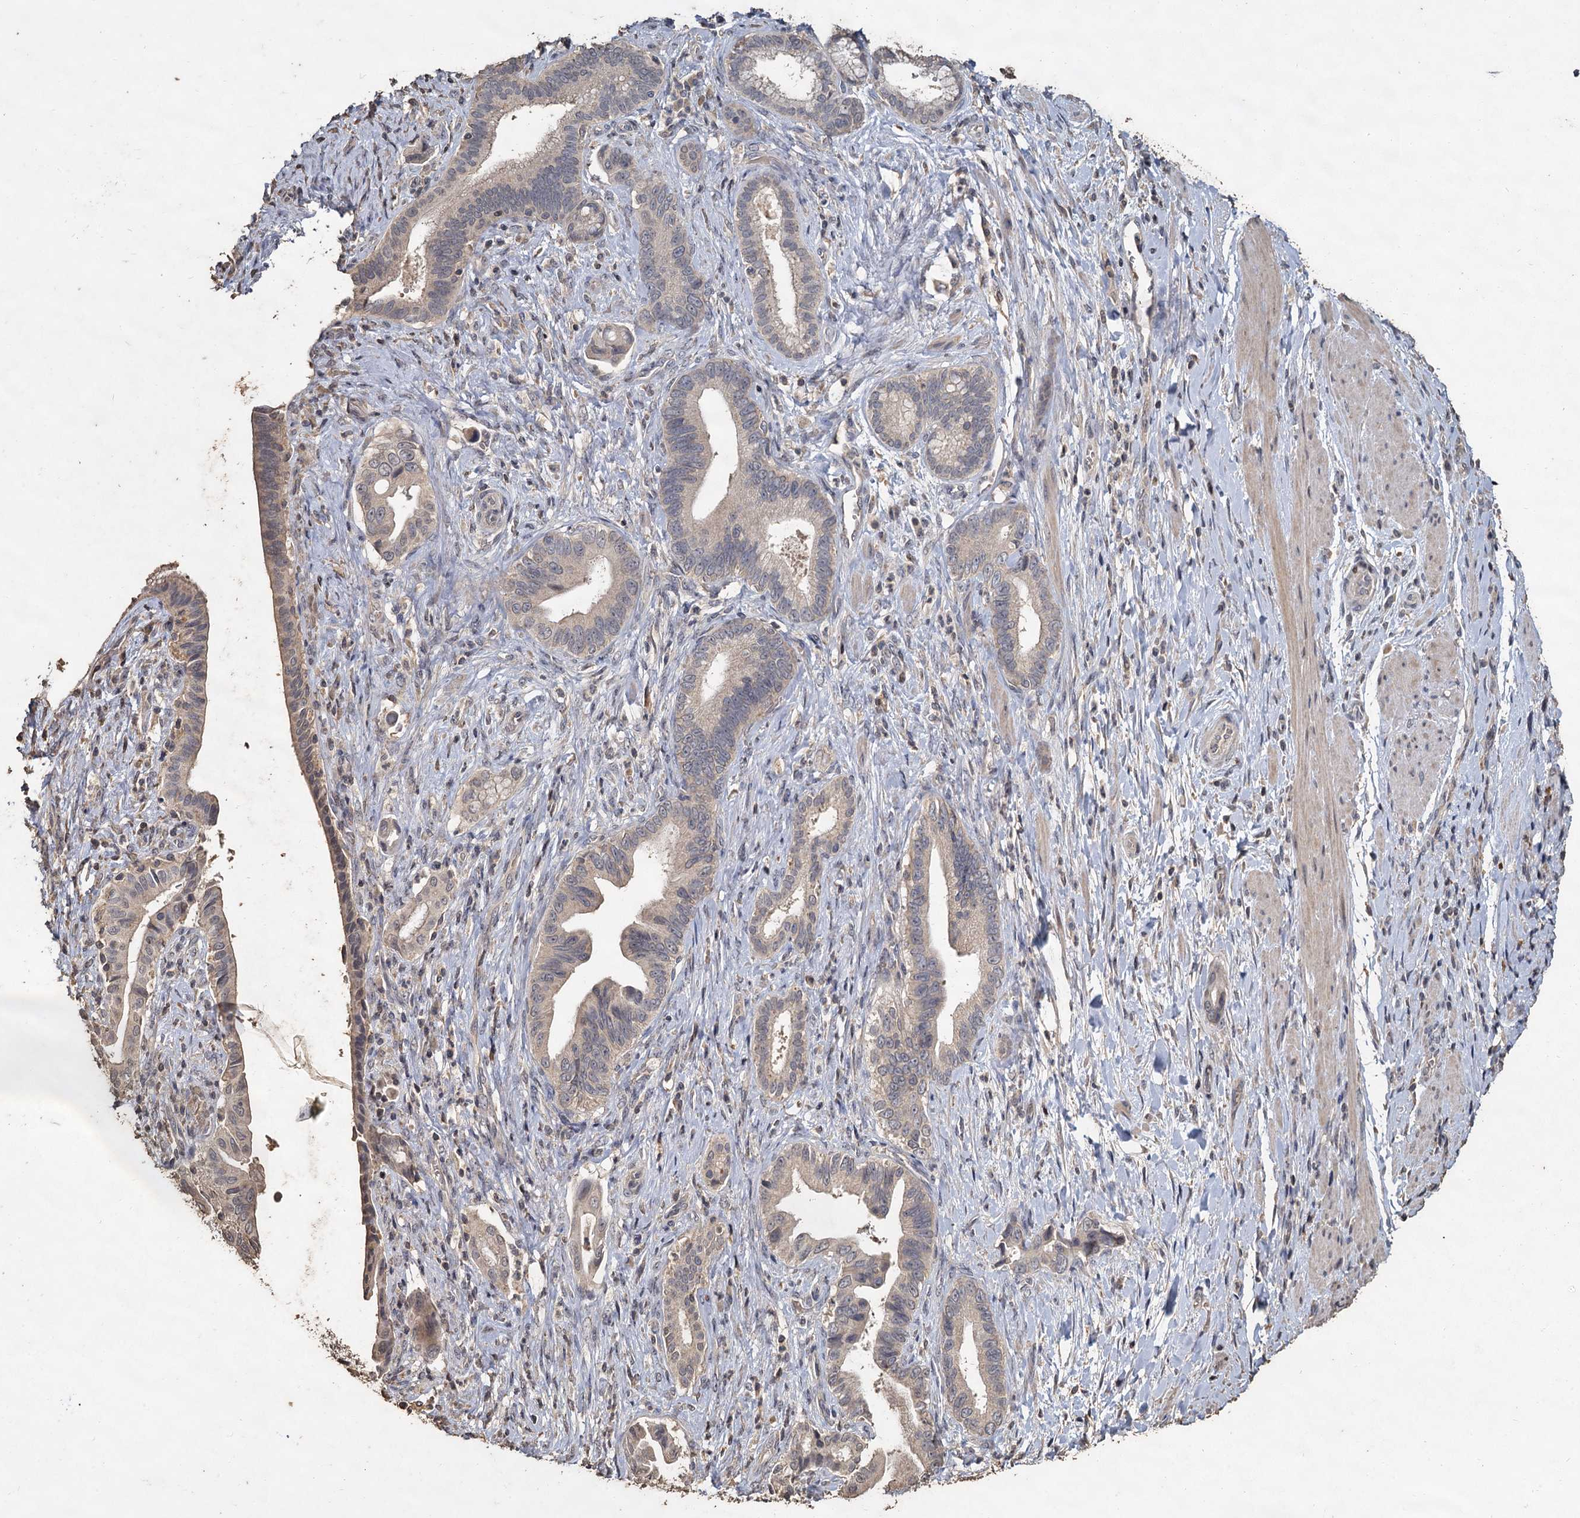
{"staining": {"intensity": "negative", "quantity": "none", "location": "none"}, "tissue": "pancreatic cancer", "cell_type": "Tumor cells", "image_type": "cancer", "snomed": [{"axis": "morphology", "description": "Adenocarcinoma, NOS"}, {"axis": "topography", "description": "Pancreas"}], "caption": "Immunohistochemistry micrograph of neoplastic tissue: human adenocarcinoma (pancreatic) stained with DAB (3,3'-diaminobenzidine) displays no significant protein positivity in tumor cells.", "gene": "CCDC61", "patient": {"sex": "female", "age": 55}}